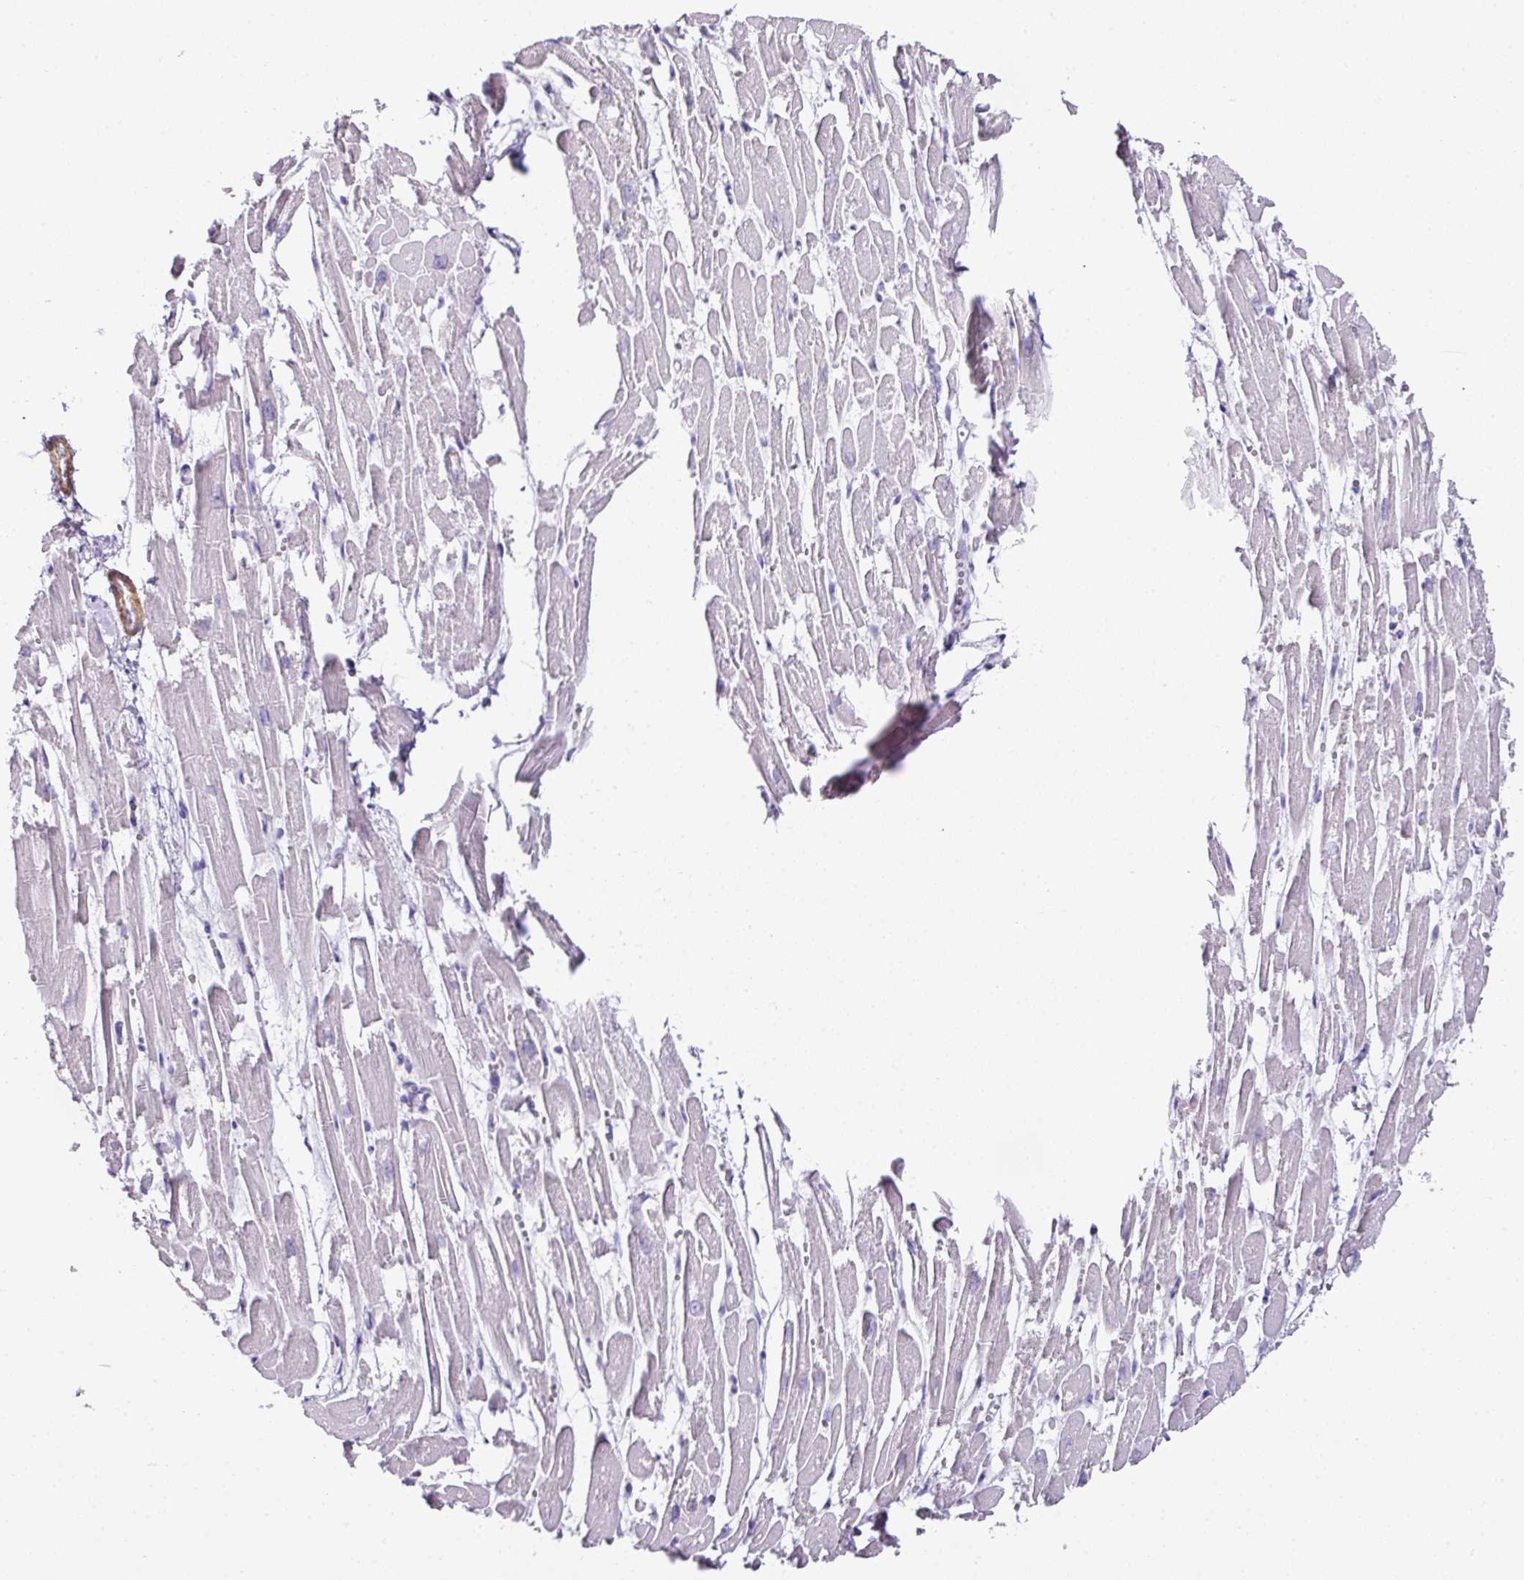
{"staining": {"intensity": "negative", "quantity": "none", "location": "none"}, "tissue": "heart muscle", "cell_type": "Cardiomyocytes", "image_type": "normal", "snomed": [{"axis": "morphology", "description": "Normal tissue, NOS"}, {"axis": "topography", "description": "Heart"}], "caption": "Immunohistochemistry of benign human heart muscle exhibits no staining in cardiomyocytes.", "gene": "TARM1", "patient": {"sex": "male", "age": 54}}